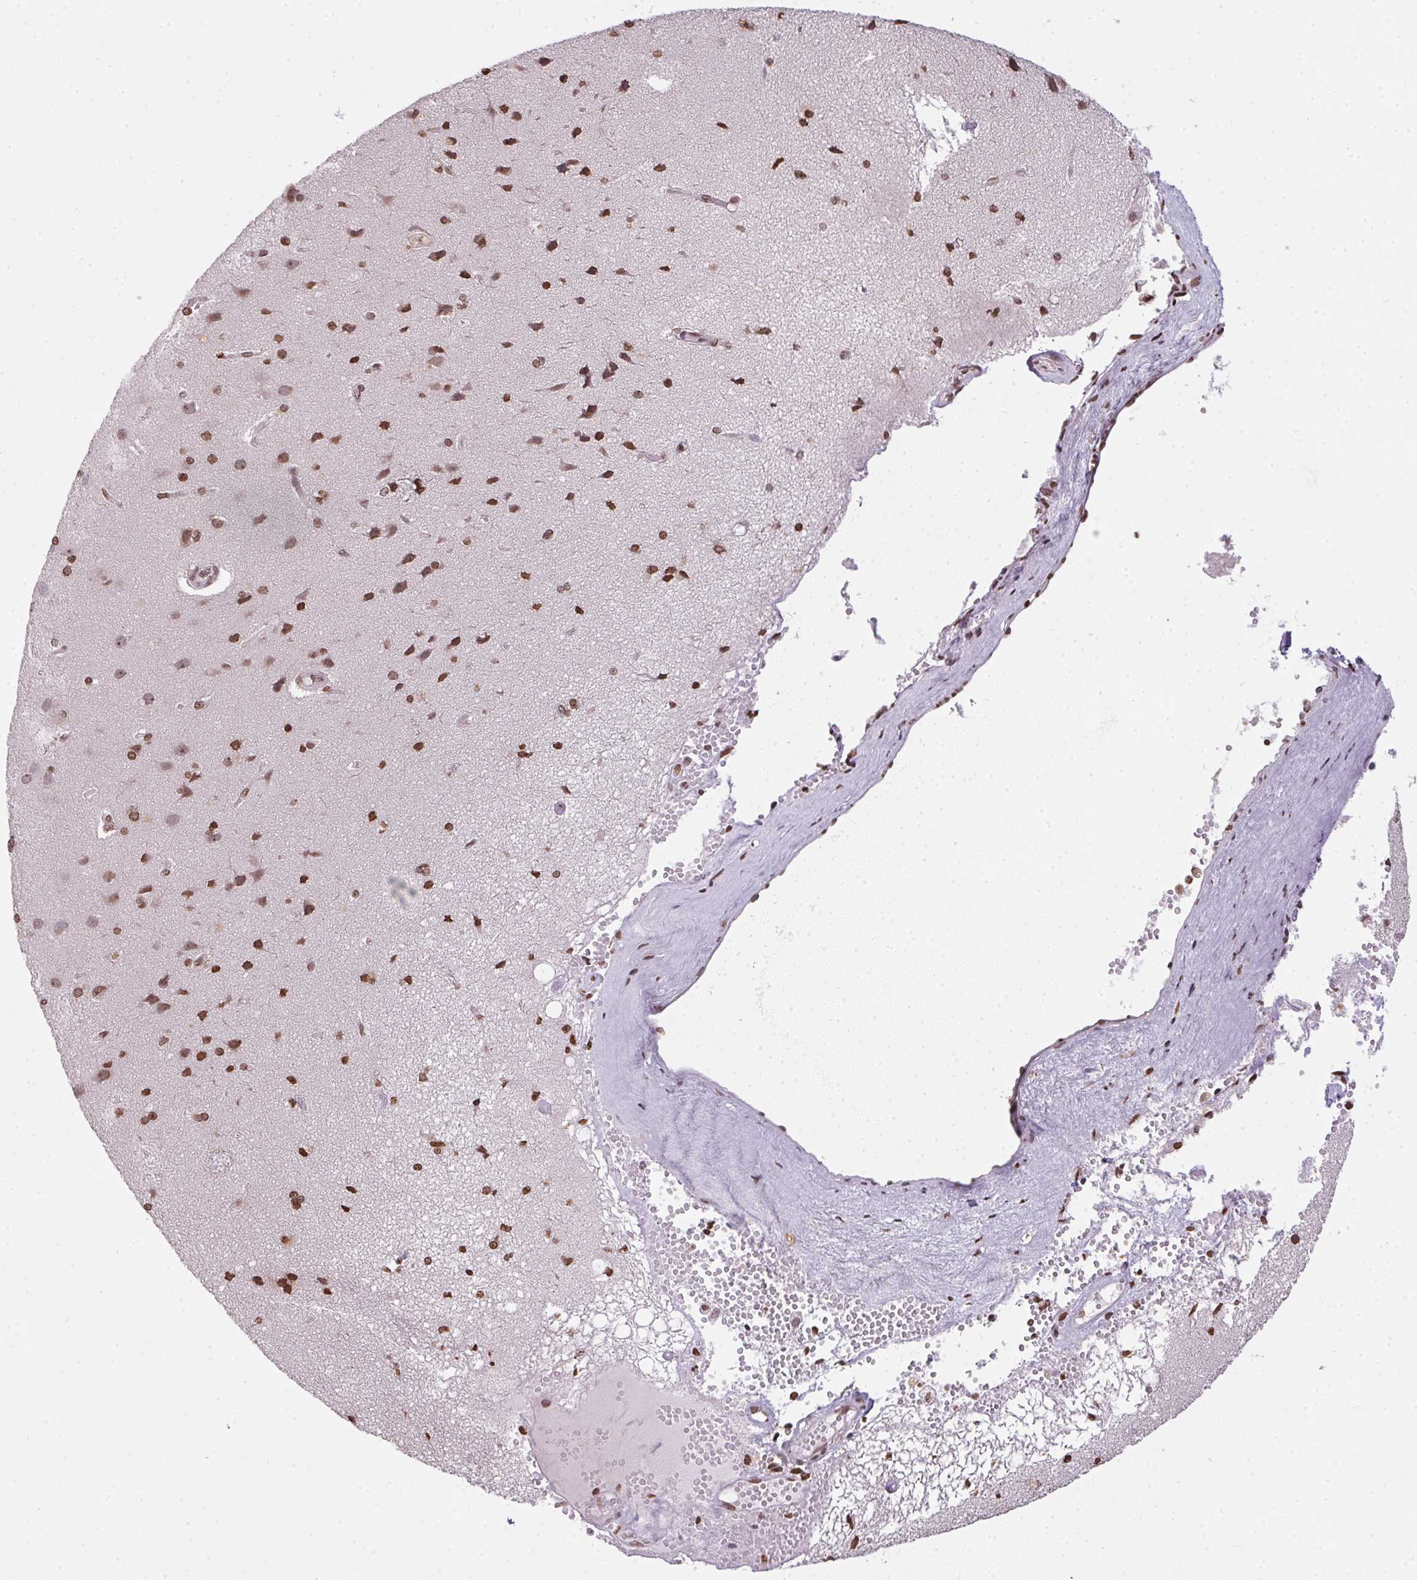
{"staining": {"intensity": "moderate", "quantity": "25%-75%", "location": "nuclear"}, "tissue": "cerebral cortex", "cell_type": "Endothelial cells", "image_type": "normal", "snomed": [{"axis": "morphology", "description": "Normal tissue, NOS"}, {"axis": "morphology", "description": "Glioma, malignant, High grade"}, {"axis": "topography", "description": "Cerebral cortex"}], "caption": "A brown stain labels moderate nuclear positivity of a protein in endothelial cells of normal cerebral cortex. The protein of interest is shown in brown color, while the nuclei are stained blue.", "gene": "RNF181", "patient": {"sex": "male", "age": 71}}